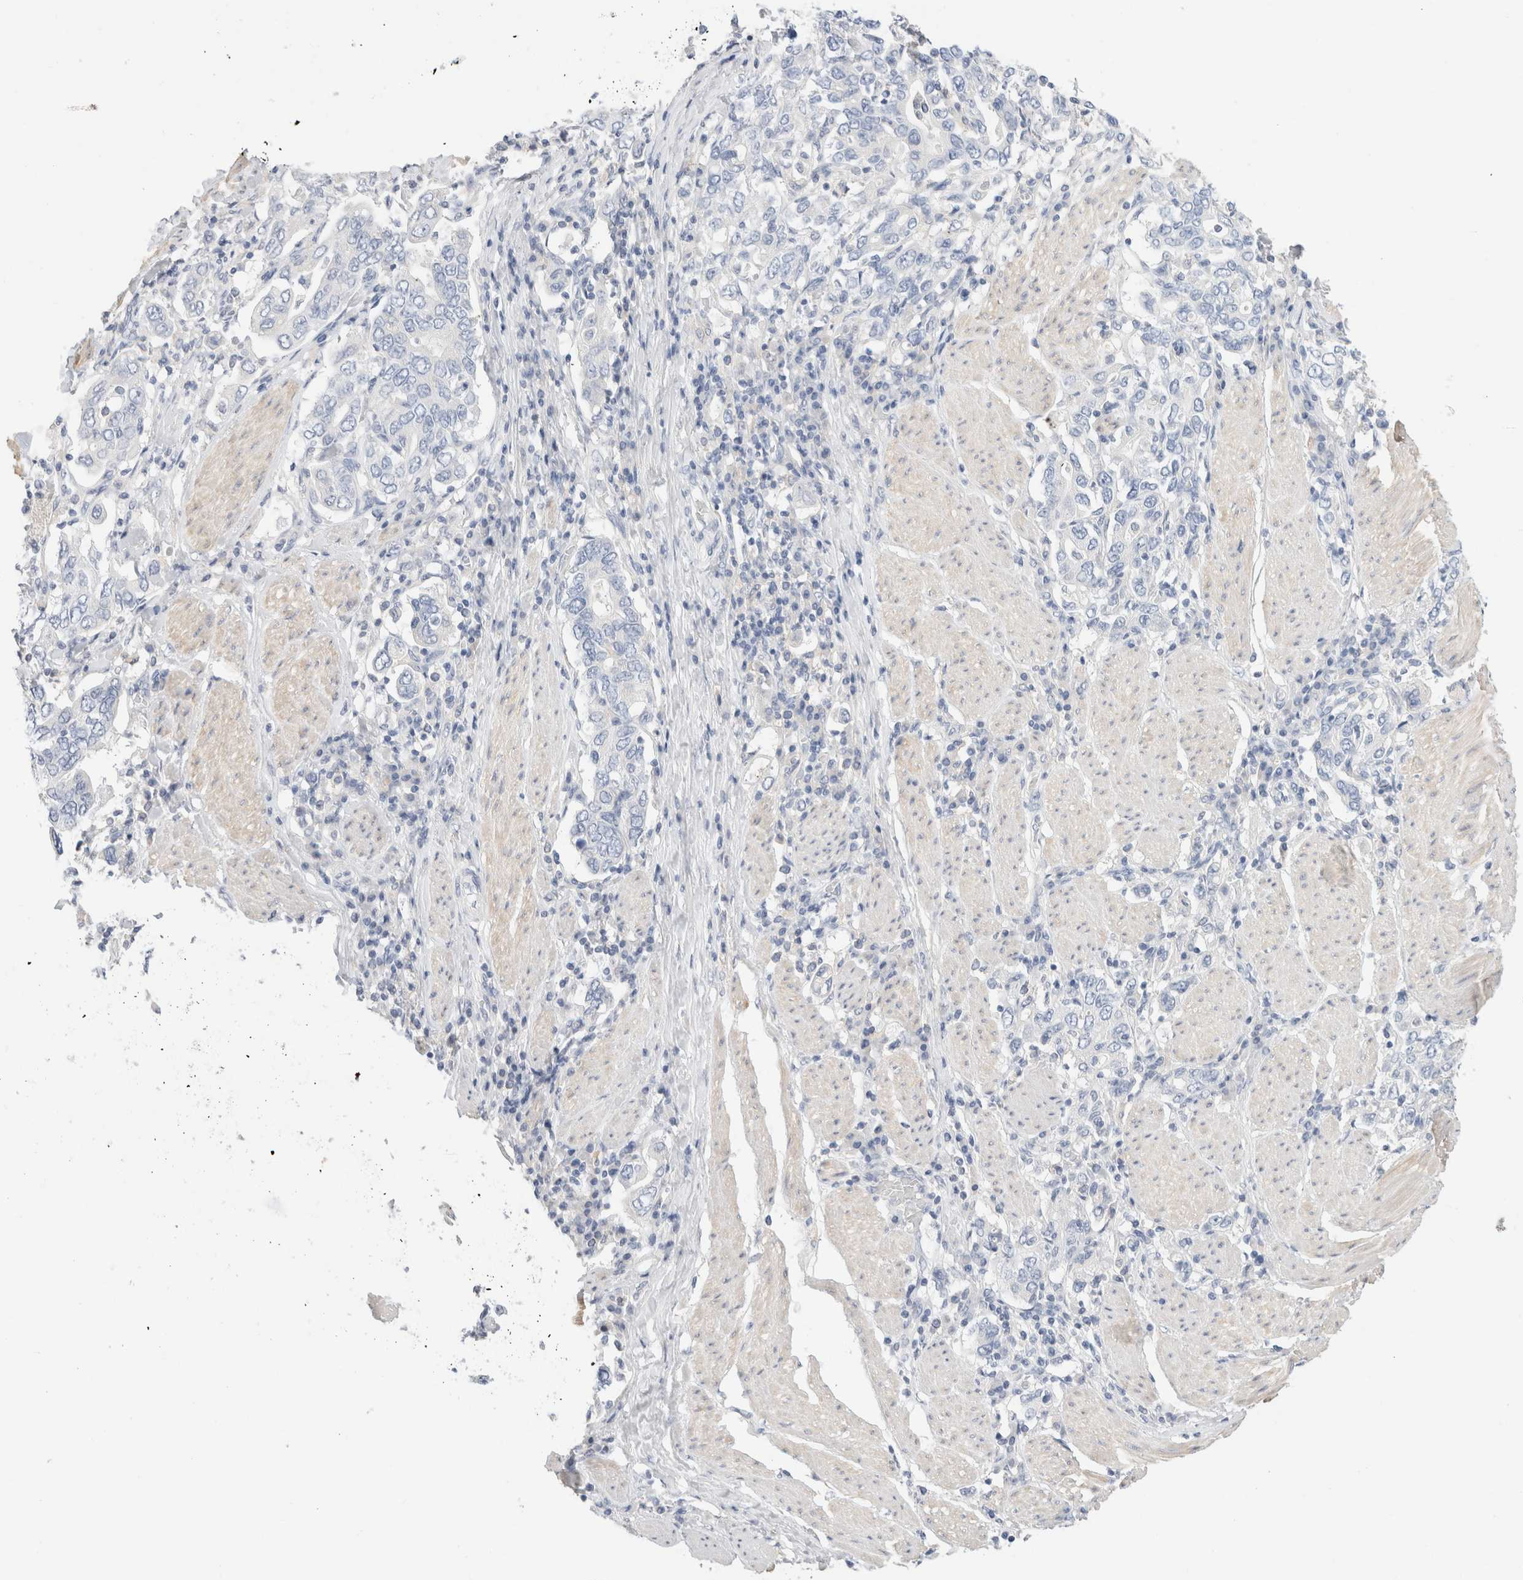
{"staining": {"intensity": "negative", "quantity": "none", "location": "none"}, "tissue": "stomach cancer", "cell_type": "Tumor cells", "image_type": "cancer", "snomed": [{"axis": "morphology", "description": "Adenocarcinoma, NOS"}, {"axis": "topography", "description": "Stomach, upper"}], "caption": "Immunohistochemistry image of neoplastic tissue: human stomach cancer stained with DAB exhibits no significant protein positivity in tumor cells.", "gene": "ADAM30", "patient": {"sex": "male", "age": 62}}